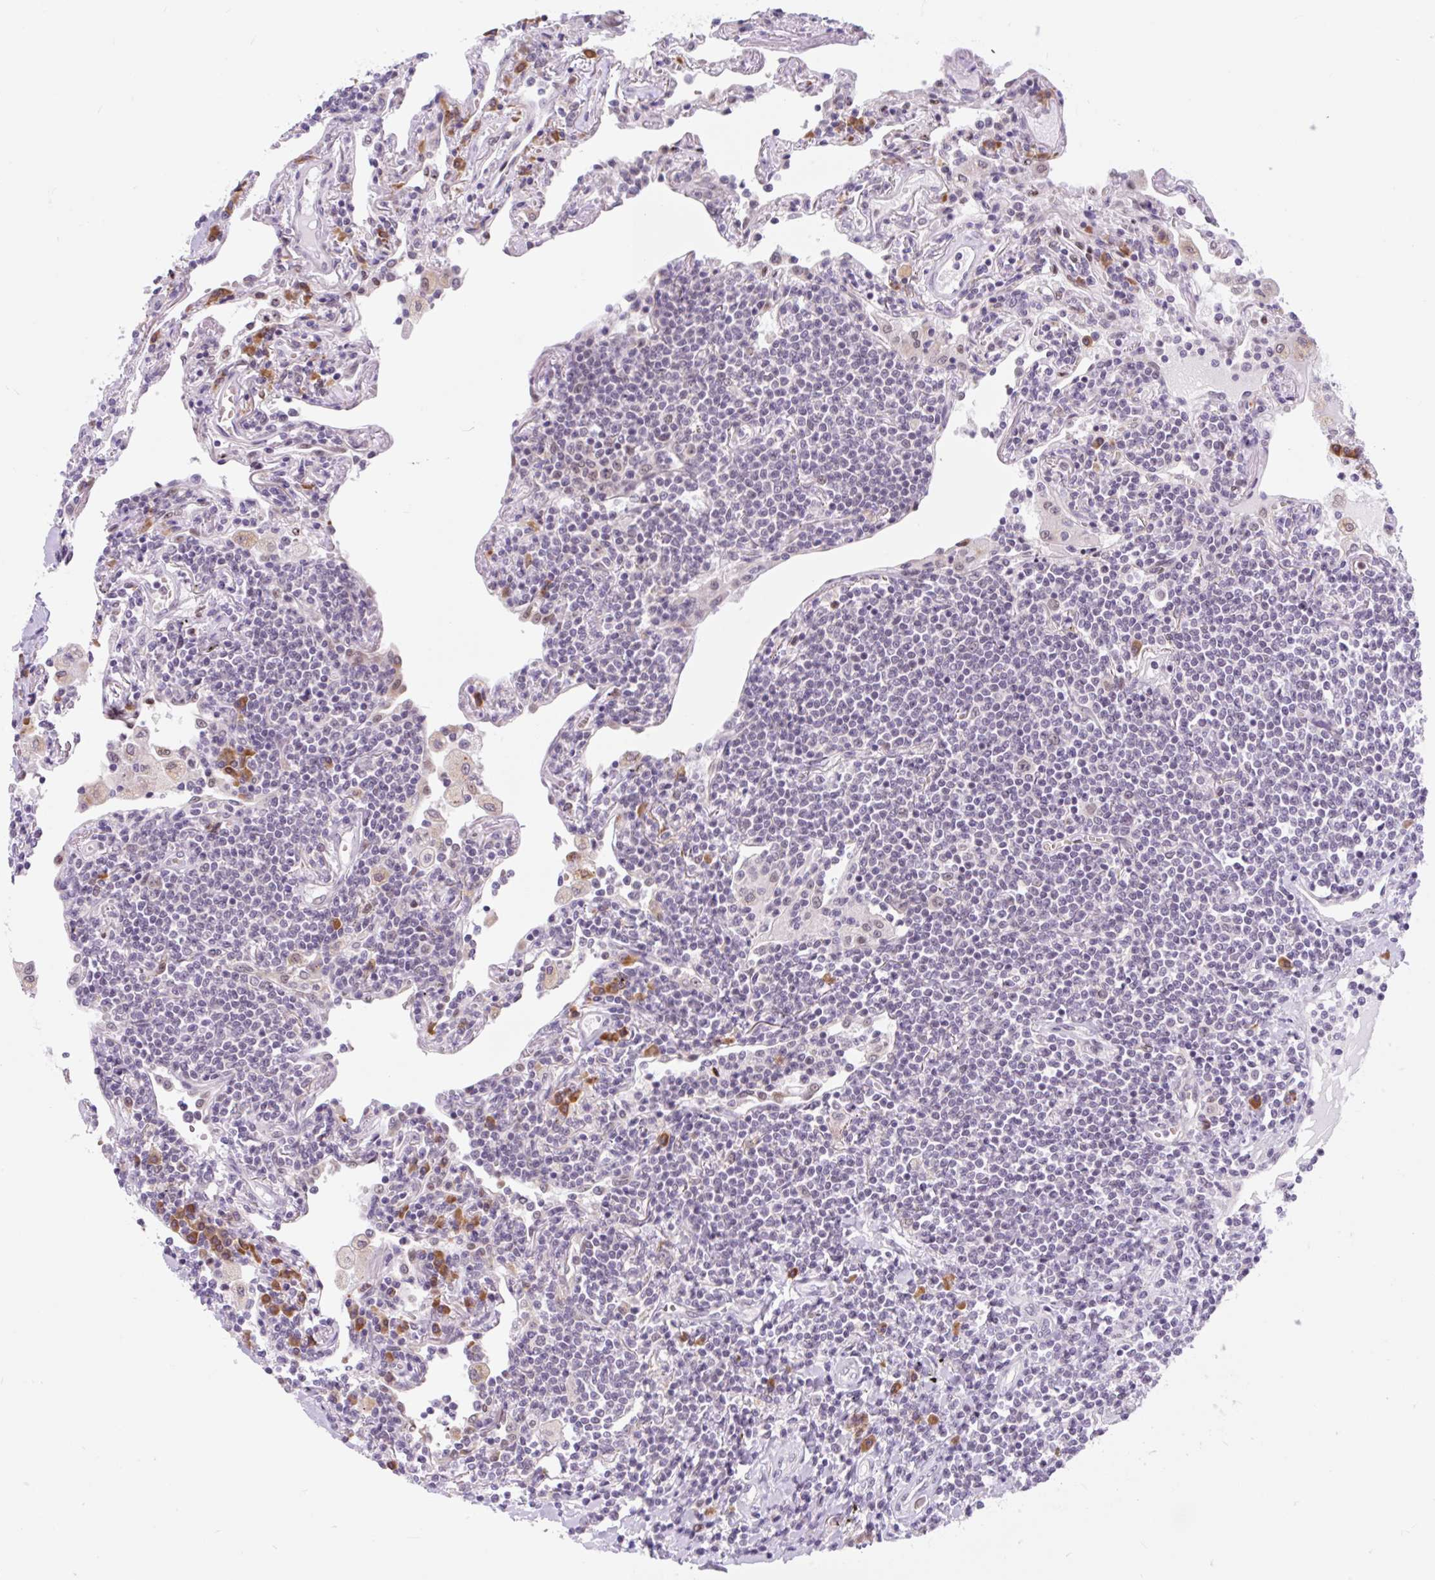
{"staining": {"intensity": "negative", "quantity": "none", "location": "none"}, "tissue": "lymphoma", "cell_type": "Tumor cells", "image_type": "cancer", "snomed": [{"axis": "morphology", "description": "Malignant lymphoma, non-Hodgkin's type, Low grade"}, {"axis": "topography", "description": "Lung"}], "caption": "Immunohistochemical staining of lymphoma demonstrates no significant positivity in tumor cells.", "gene": "SRSF10", "patient": {"sex": "female", "age": 71}}